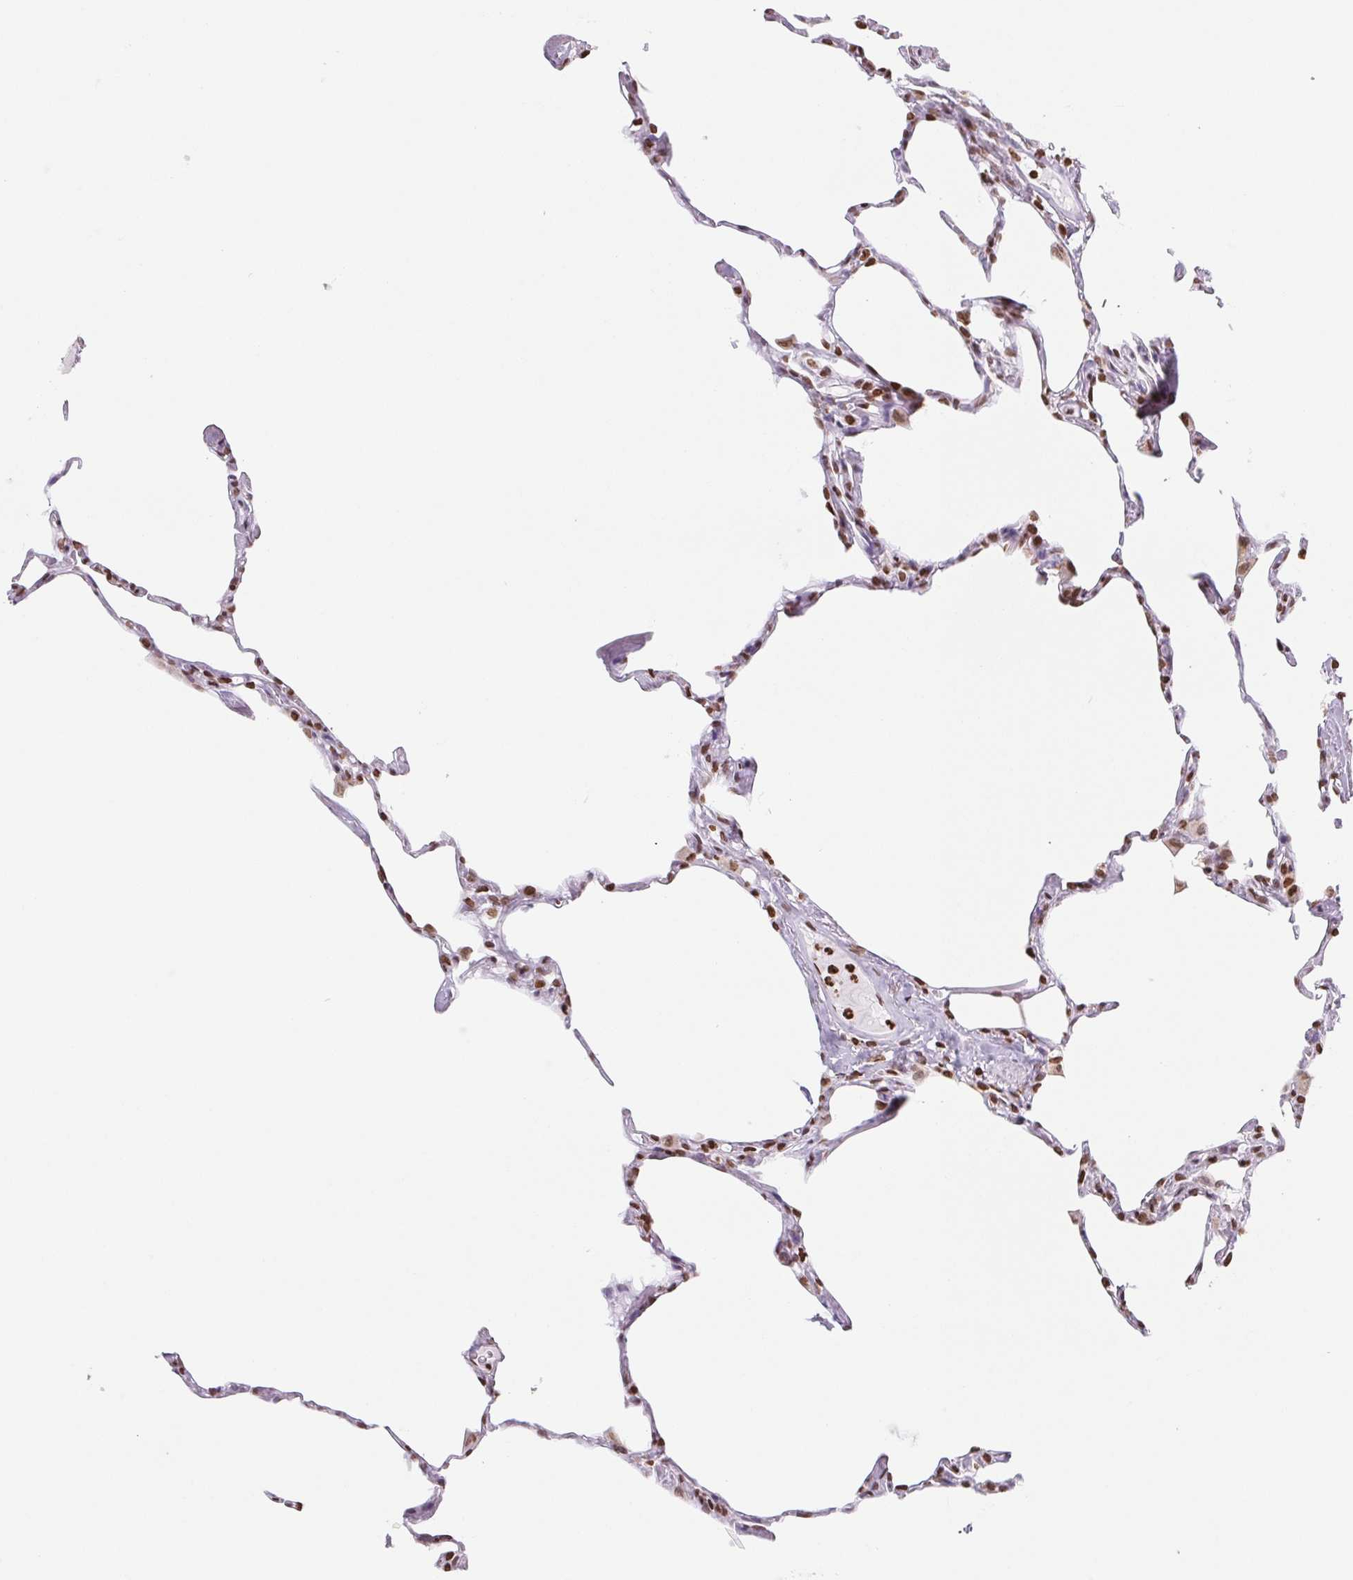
{"staining": {"intensity": "moderate", "quantity": ">75%", "location": "nuclear"}, "tissue": "lung", "cell_type": "Alveolar cells", "image_type": "normal", "snomed": [{"axis": "morphology", "description": "Normal tissue, NOS"}, {"axis": "topography", "description": "Lung"}], "caption": "Immunohistochemical staining of benign lung demonstrates moderate nuclear protein staining in about >75% of alveolar cells.", "gene": "SMIM12", "patient": {"sex": "male", "age": 65}}